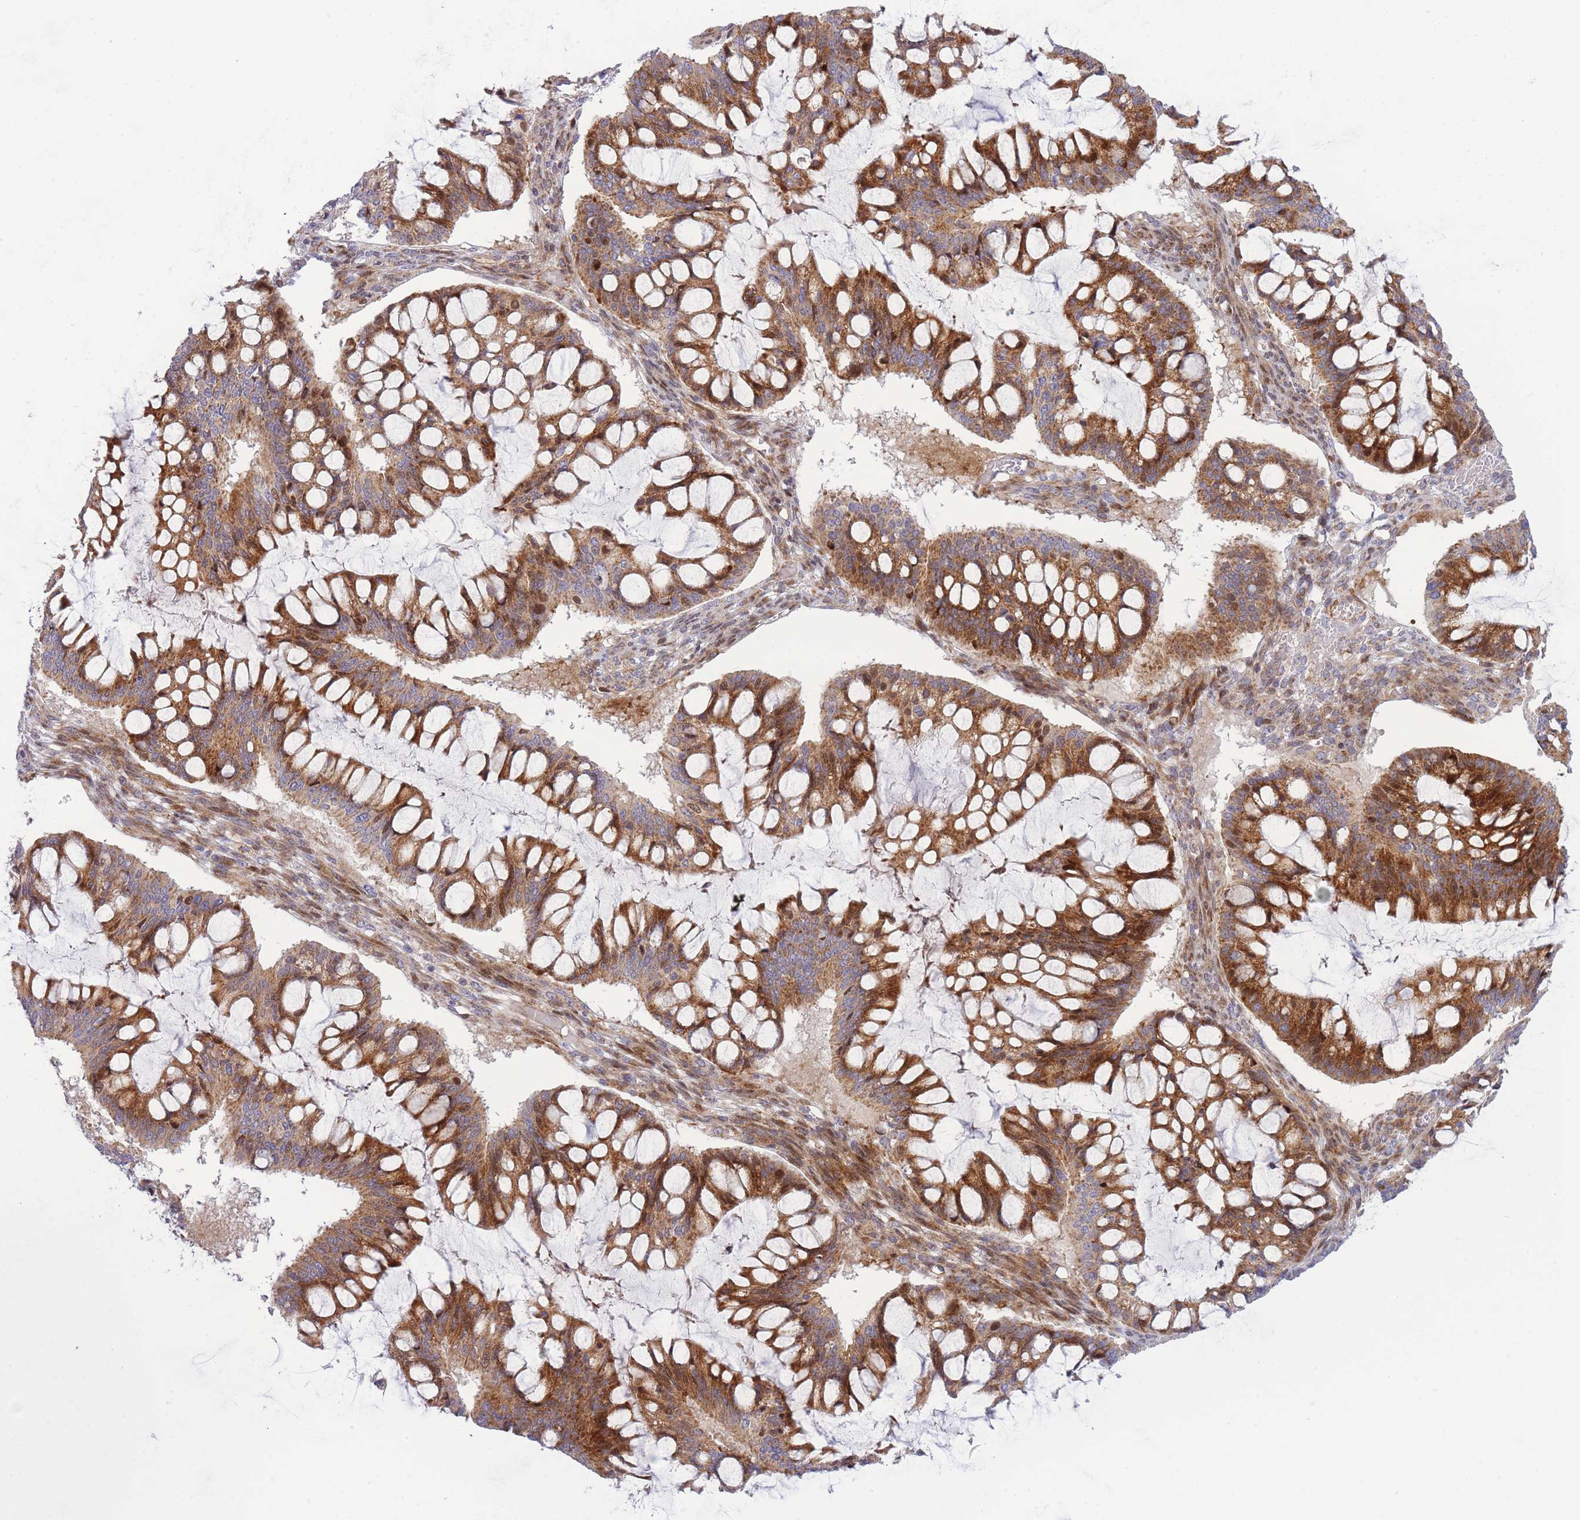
{"staining": {"intensity": "strong", "quantity": ">75%", "location": "cytoplasmic/membranous"}, "tissue": "ovarian cancer", "cell_type": "Tumor cells", "image_type": "cancer", "snomed": [{"axis": "morphology", "description": "Cystadenocarcinoma, mucinous, NOS"}, {"axis": "topography", "description": "Ovary"}], "caption": "Tumor cells reveal strong cytoplasmic/membranous expression in about >75% of cells in ovarian cancer (mucinous cystadenocarcinoma).", "gene": "ATP5MC2", "patient": {"sex": "female", "age": 73}}